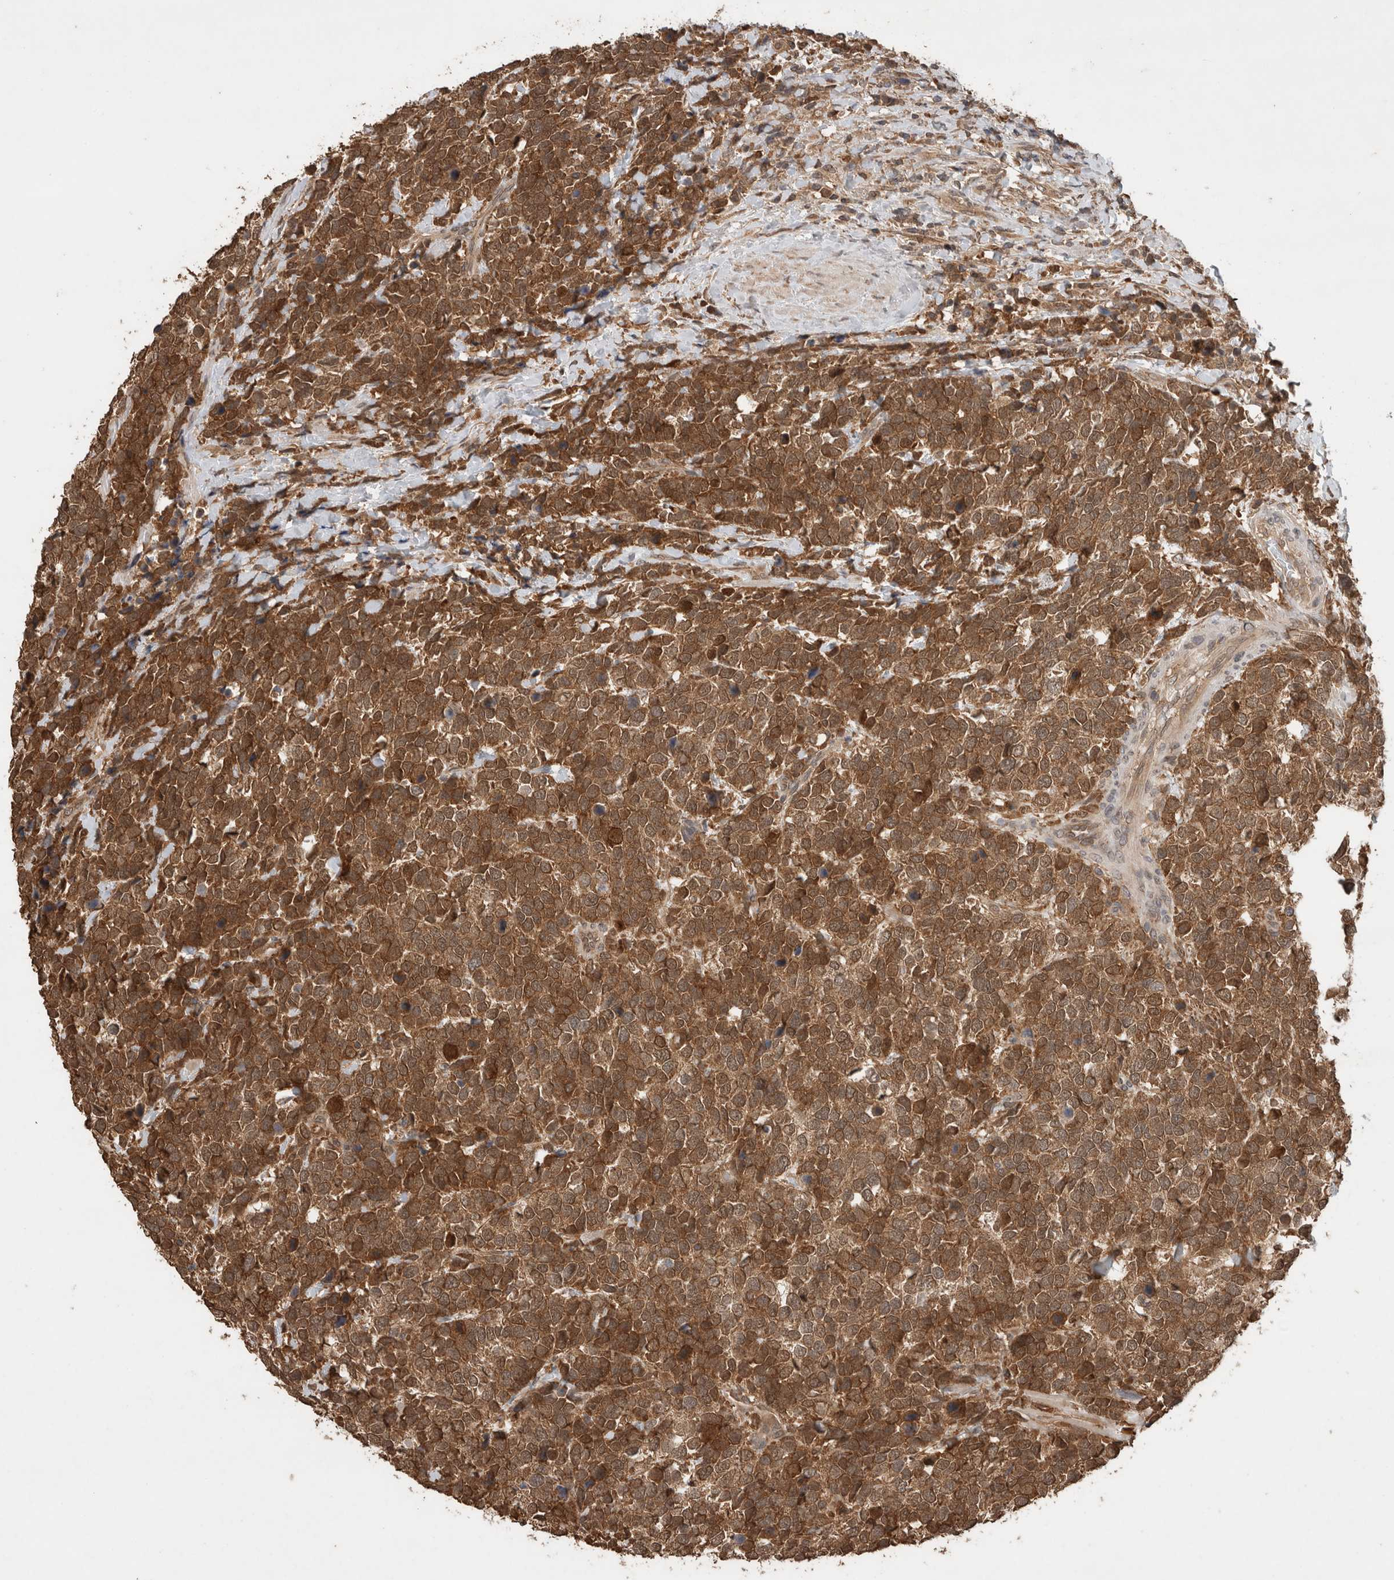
{"staining": {"intensity": "strong", "quantity": ">75%", "location": "cytoplasmic/membranous,nuclear"}, "tissue": "urothelial cancer", "cell_type": "Tumor cells", "image_type": "cancer", "snomed": [{"axis": "morphology", "description": "Urothelial carcinoma, High grade"}, {"axis": "topography", "description": "Urinary bladder"}], "caption": "This photomicrograph demonstrates immunohistochemistry staining of human urothelial cancer, with high strong cytoplasmic/membranous and nuclear staining in about >75% of tumor cells.", "gene": "OTUD7B", "patient": {"sex": "female", "age": 82}}